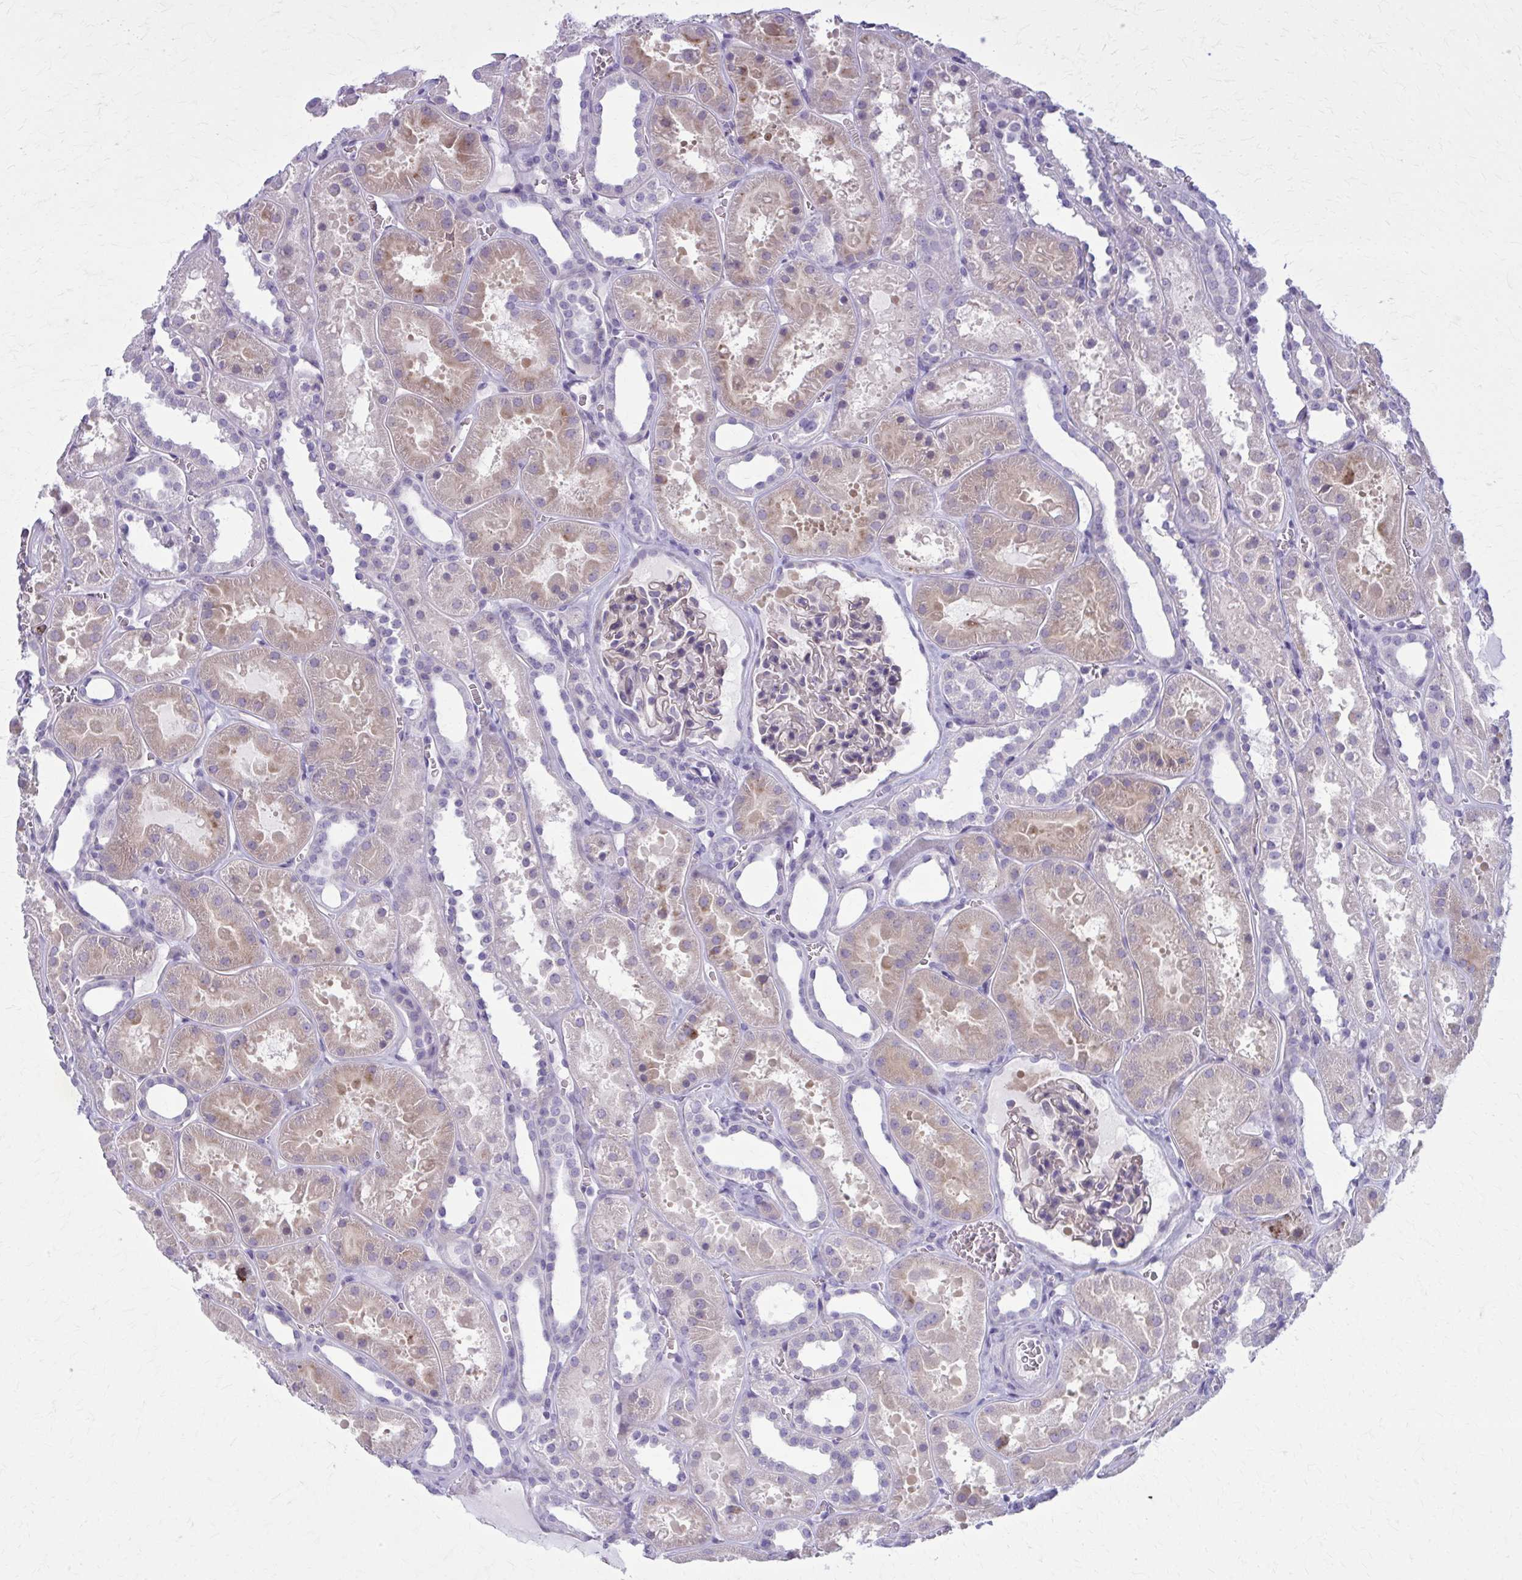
{"staining": {"intensity": "weak", "quantity": "<25%", "location": "cytoplasmic/membranous"}, "tissue": "kidney", "cell_type": "Cells in glomeruli", "image_type": "normal", "snomed": [{"axis": "morphology", "description": "Normal tissue, NOS"}, {"axis": "topography", "description": "Kidney"}], "caption": "This is an immunohistochemistry (IHC) image of normal human kidney. There is no positivity in cells in glomeruli.", "gene": "CD38", "patient": {"sex": "female", "age": 41}}